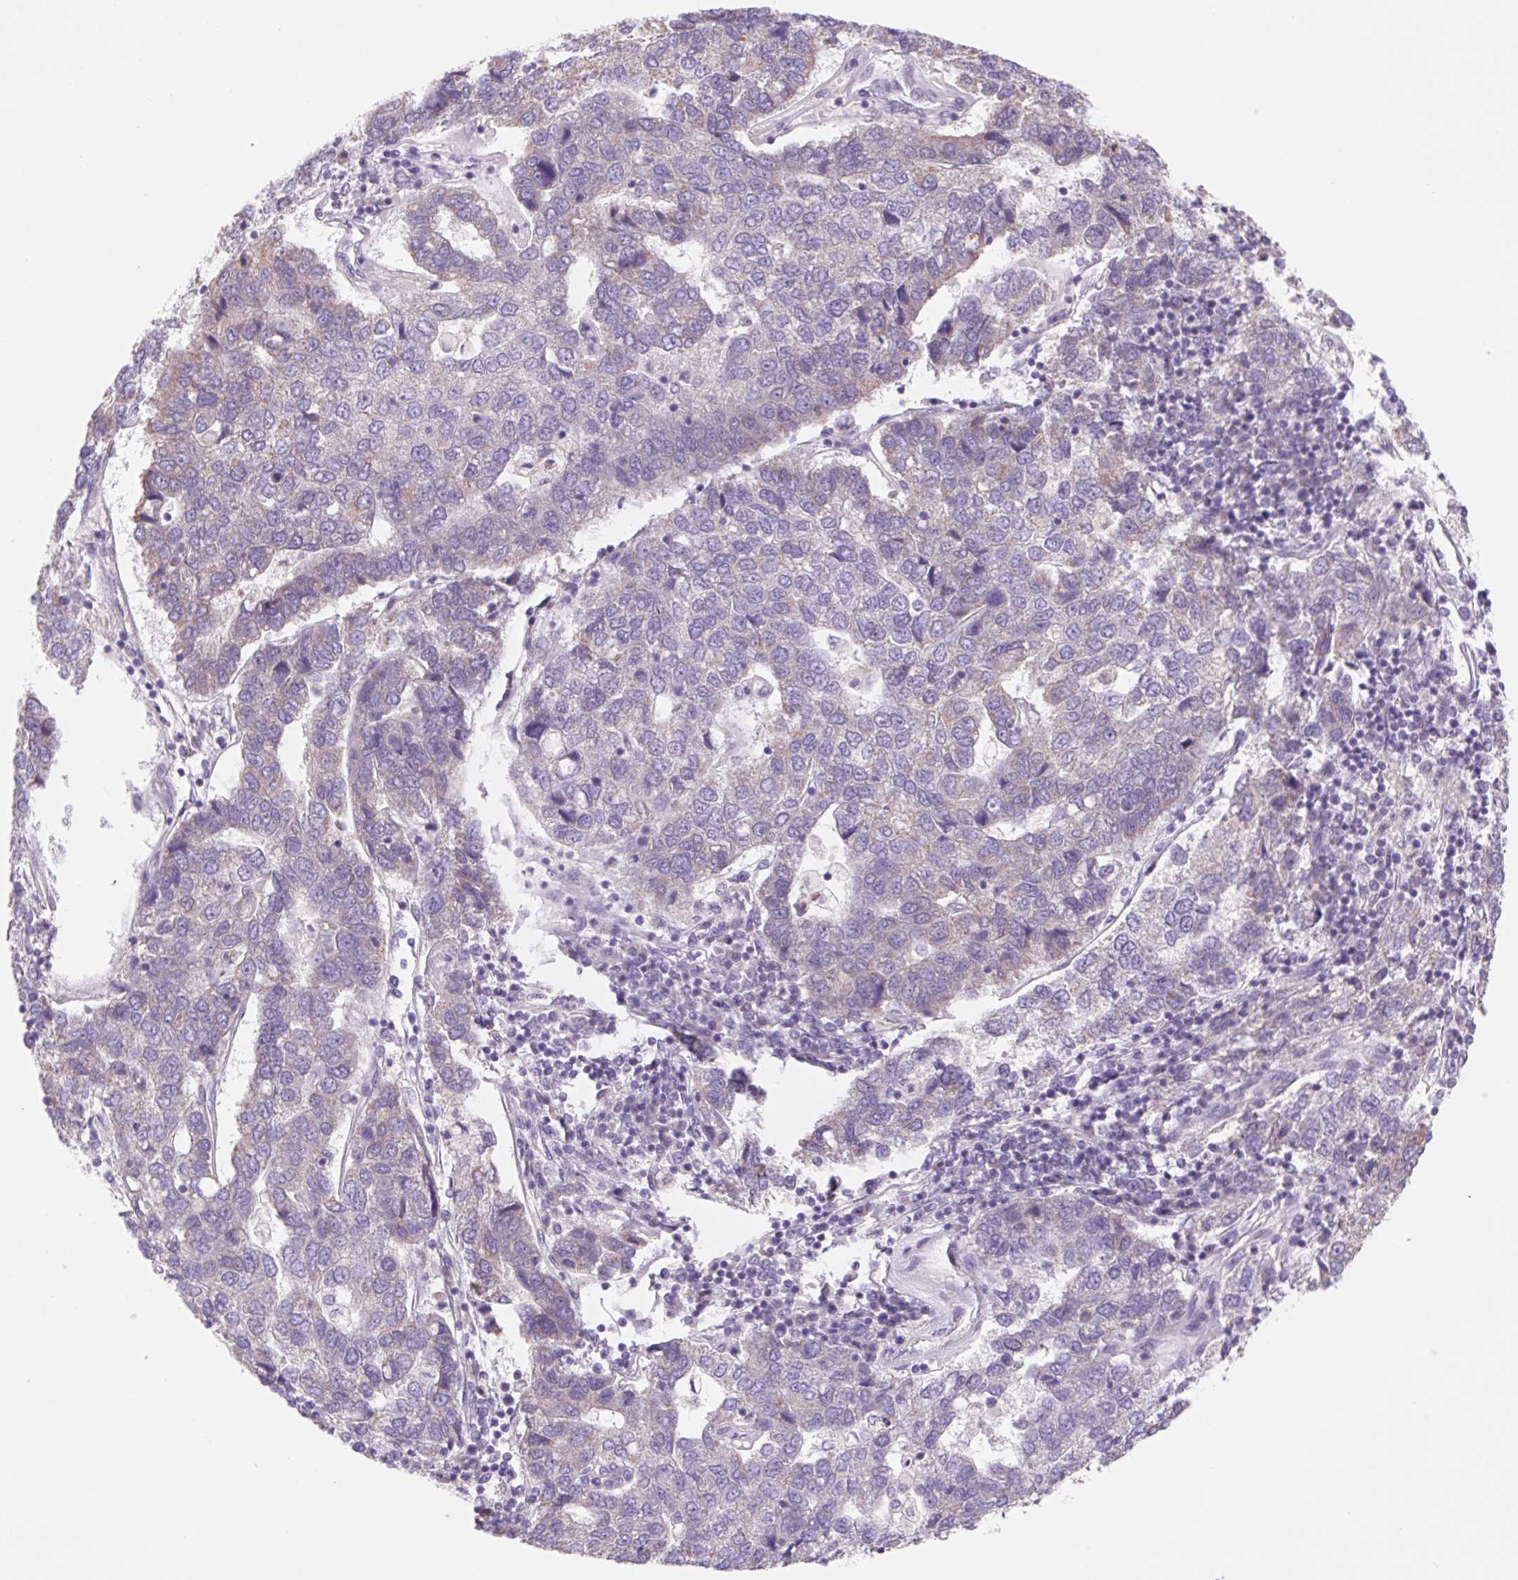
{"staining": {"intensity": "negative", "quantity": "none", "location": "none"}, "tissue": "pancreatic cancer", "cell_type": "Tumor cells", "image_type": "cancer", "snomed": [{"axis": "morphology", "description": "Adenocarcinoma, NOS"}, {"axis": "topography", "description": "Pancreas"}], "caption": "High magnification brightfield microscopy of pancreatic cancer (adenocarcinoma) stained with DAB (3,3'-diaminobenzidine) (brown) and counterstained with hematoxylin (blue): tumor cells show no significant positivity. (DAB IHC with hematoxylin counter stain).", "gene": "DPPA5", "patient": {"sex": "female", "age": 61}}